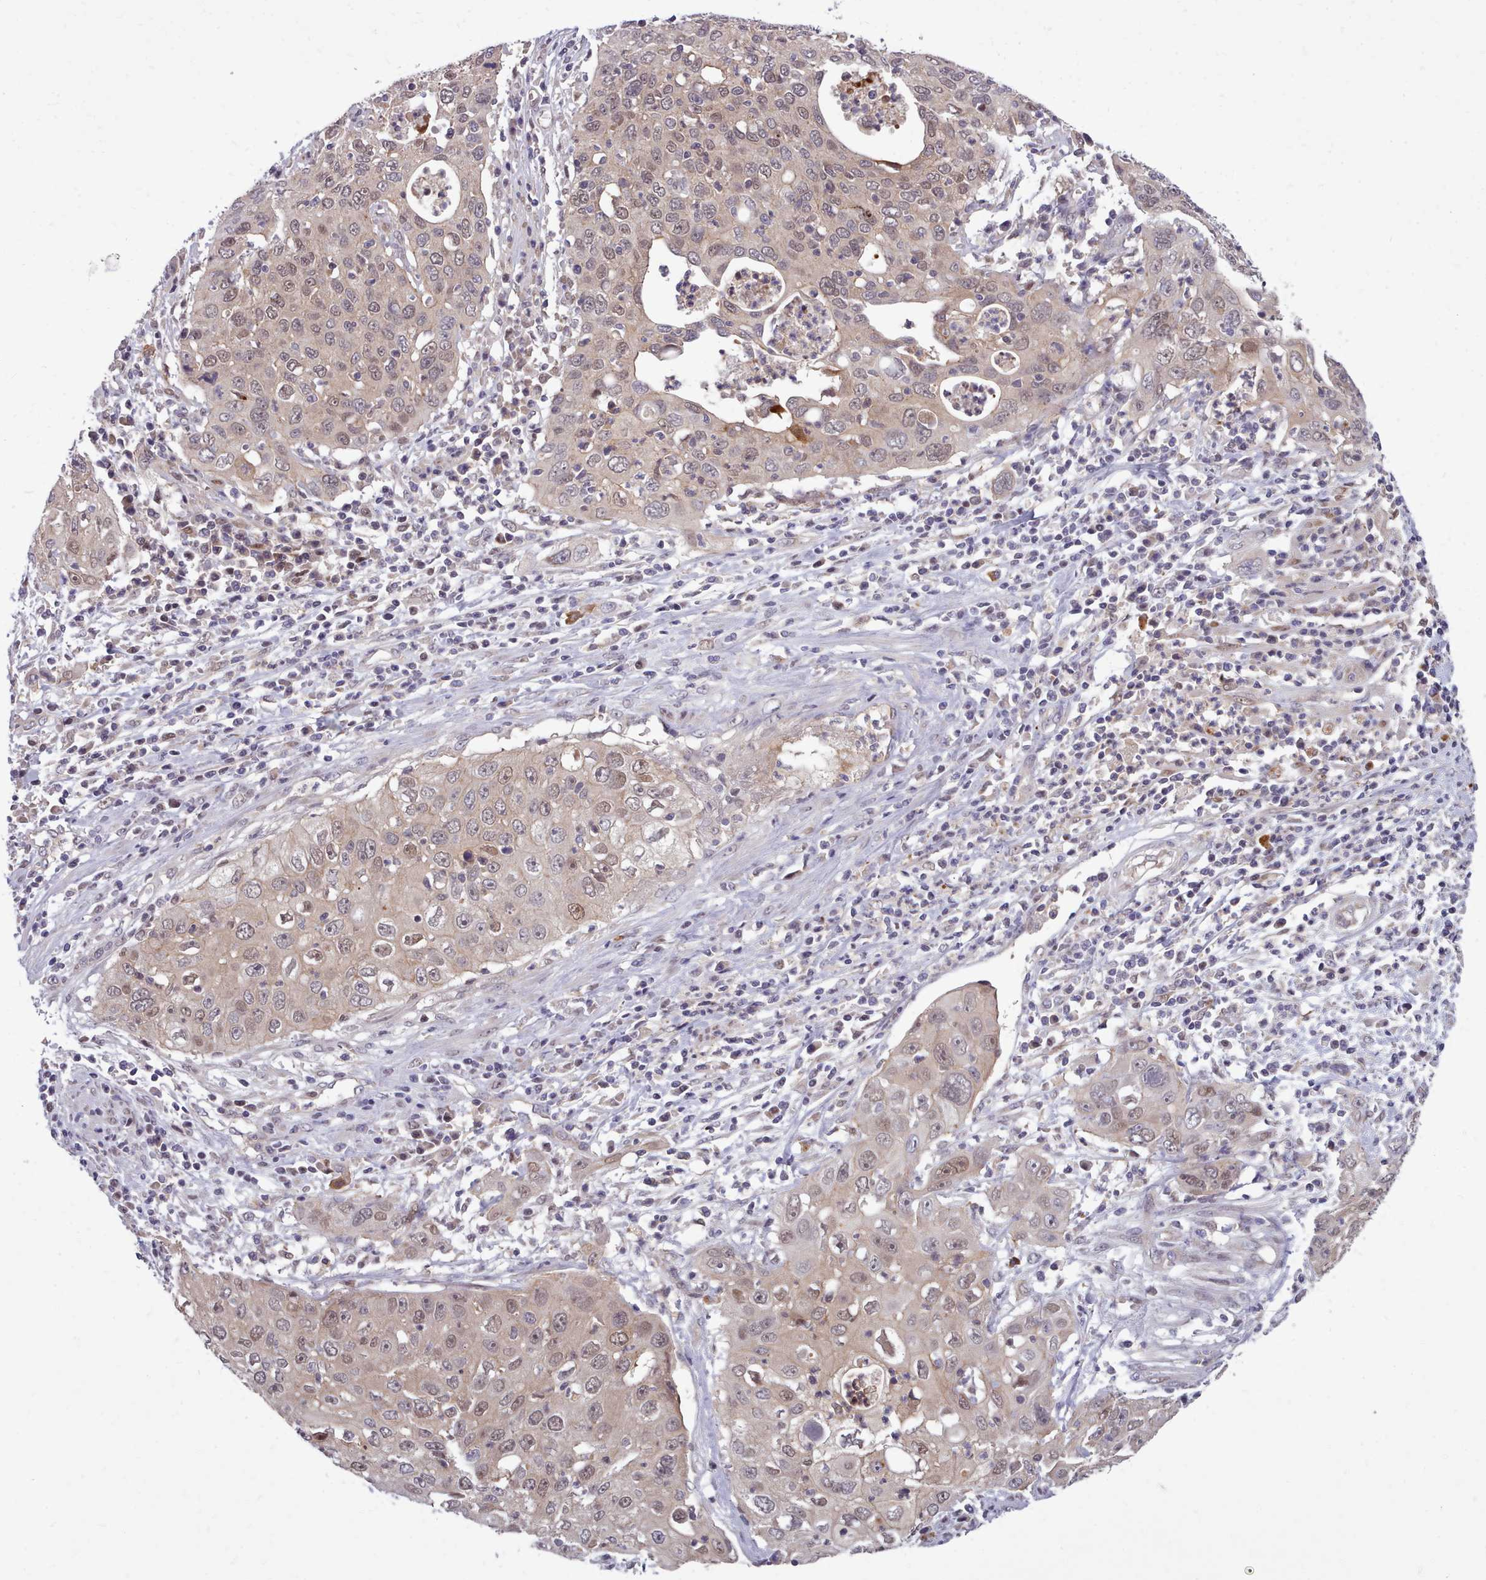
{"staining": {"intensity": "weak", "quantity": "<25%", "location": "nuclear"}, "tissue": "cervical cancer", "cell_type": "Tumor cells", "image_type": "cancer", "snomed": [{"axis": "morphology", "description": "Squamous cell carcinoma, NOS"}, {"axis": "topography", "description": "Cervix"}], "caption": "High power microscopy histopathology image of an immunohistochemistry (IHC) image of cervical cancer (squamous cell carcinoma), revealing no significant positivity in tumor cells.", "gene": "AHCY", "patient": {"sex": "female", "age": 36}}